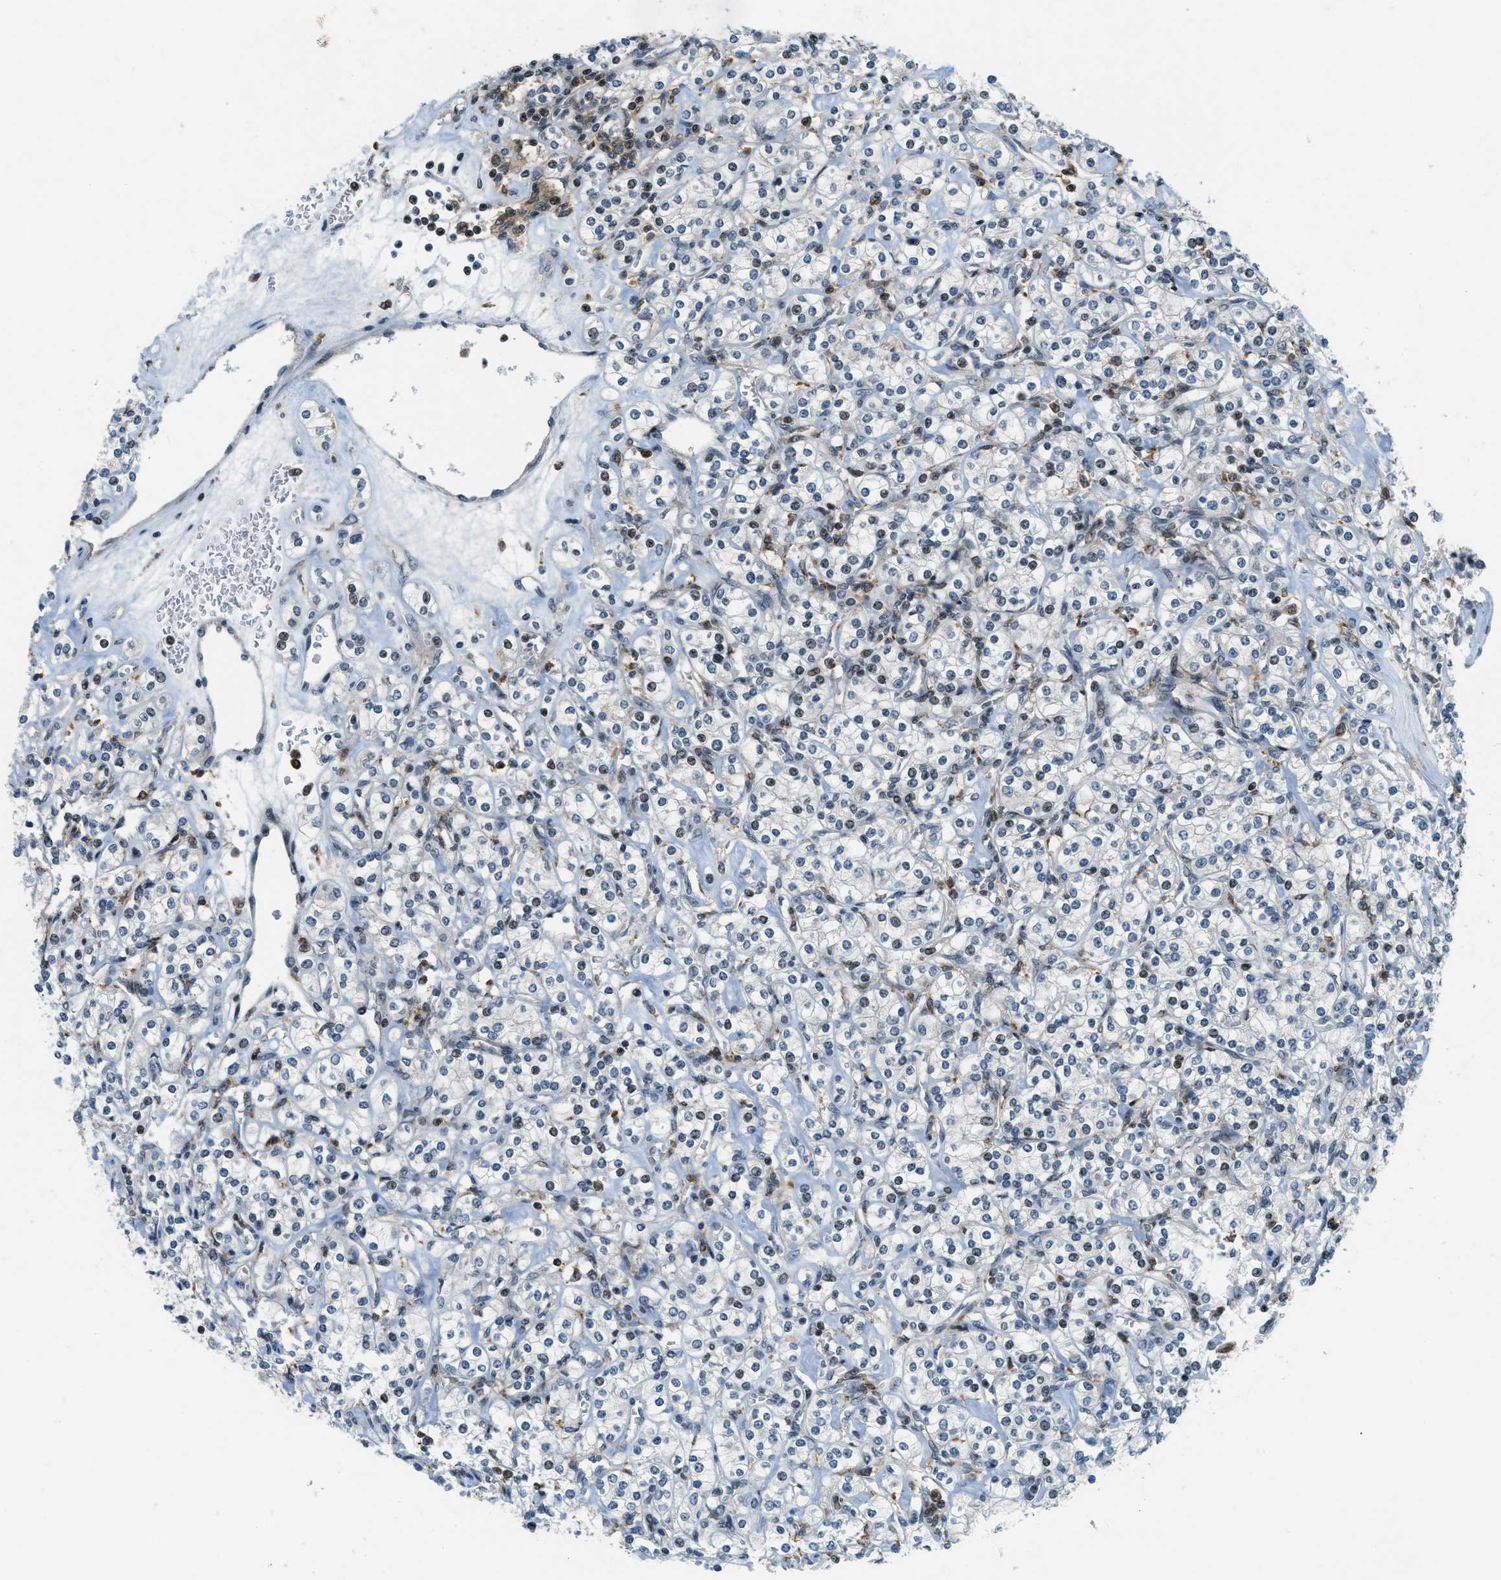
{"staining": {"intensity": "moderate", "quantity": "<25%", "location": "nuclear"}, "tissue": "renal cancer", "cell_type": "Tumor cells", "image_type": "cancer", "snomed": [{"axis": "morphology", "description": "Adenocarcinoma, NOS"}, {"axis": "topography", "description": "Kidney"}], "caption": "Protein staining by IHC shows moderate nuclear expression in about <25% of tumor cells in renal cancer.", "gene": "ING1", "patient": {"sex": "male", "age": 77}}